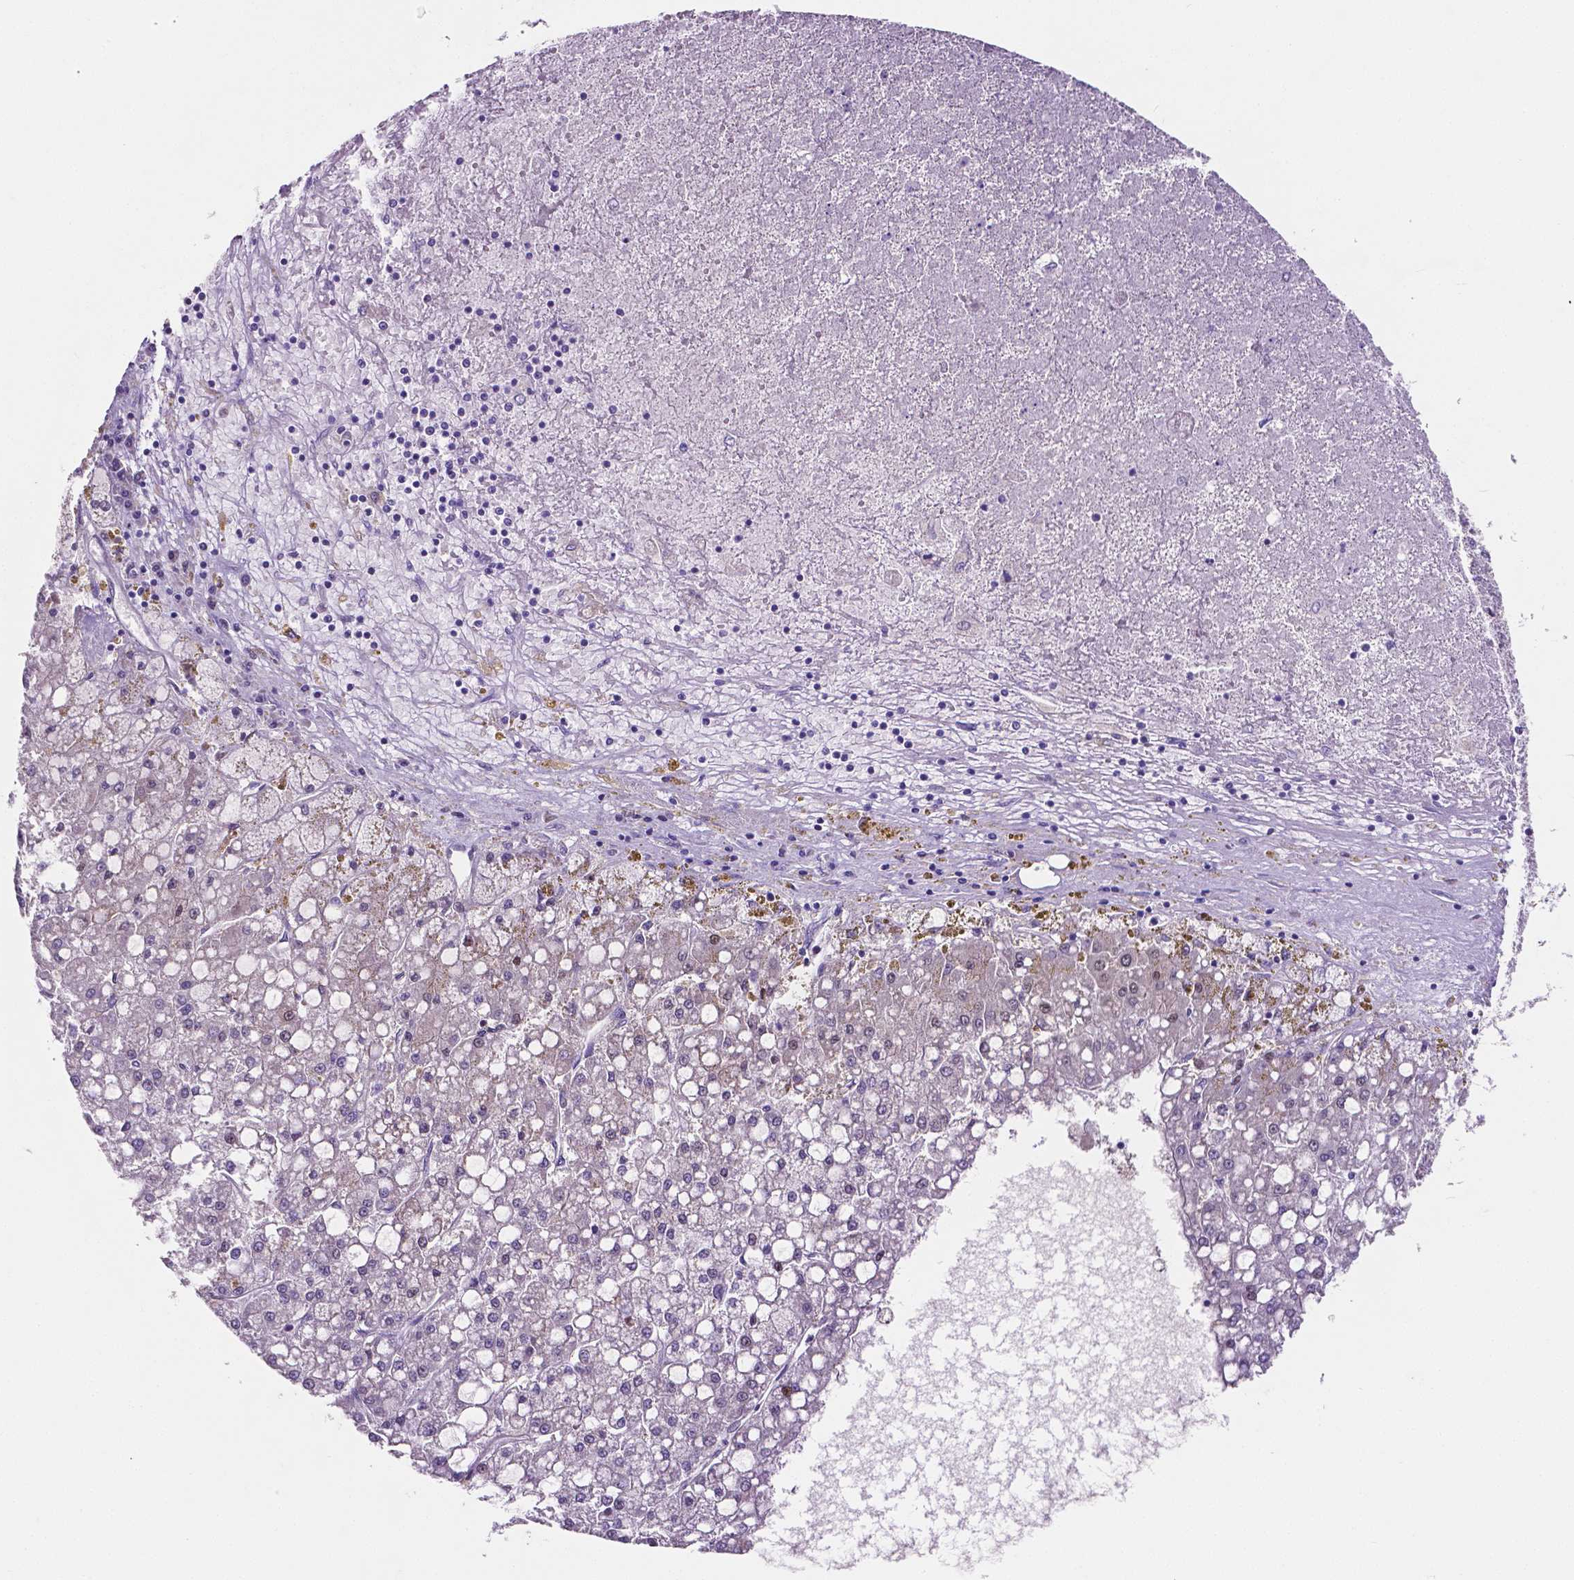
{"staining": {"intensity": "moderate", "quantity": "<25%", "location": "nuclear"}, "tissue": "liver cancer", "cell_type": "Tumor cells", "image_type": "cancer", "snomed": [{"axis": "morphology", "description": "Carcinoma, Hepatocellular, NOS"}, {"axis": "topography", "description": "Liver"}], "caption": "Protein expression by IHC reveals moderate nuclear positivity in approximately <25% of tumor cells in hepatocellular carcinoma (liver). (DAB IHC with brightfield microscopy, high magnification).", "gene": "SLC22A2", "patient": {"sex": "male", "age": 67}}